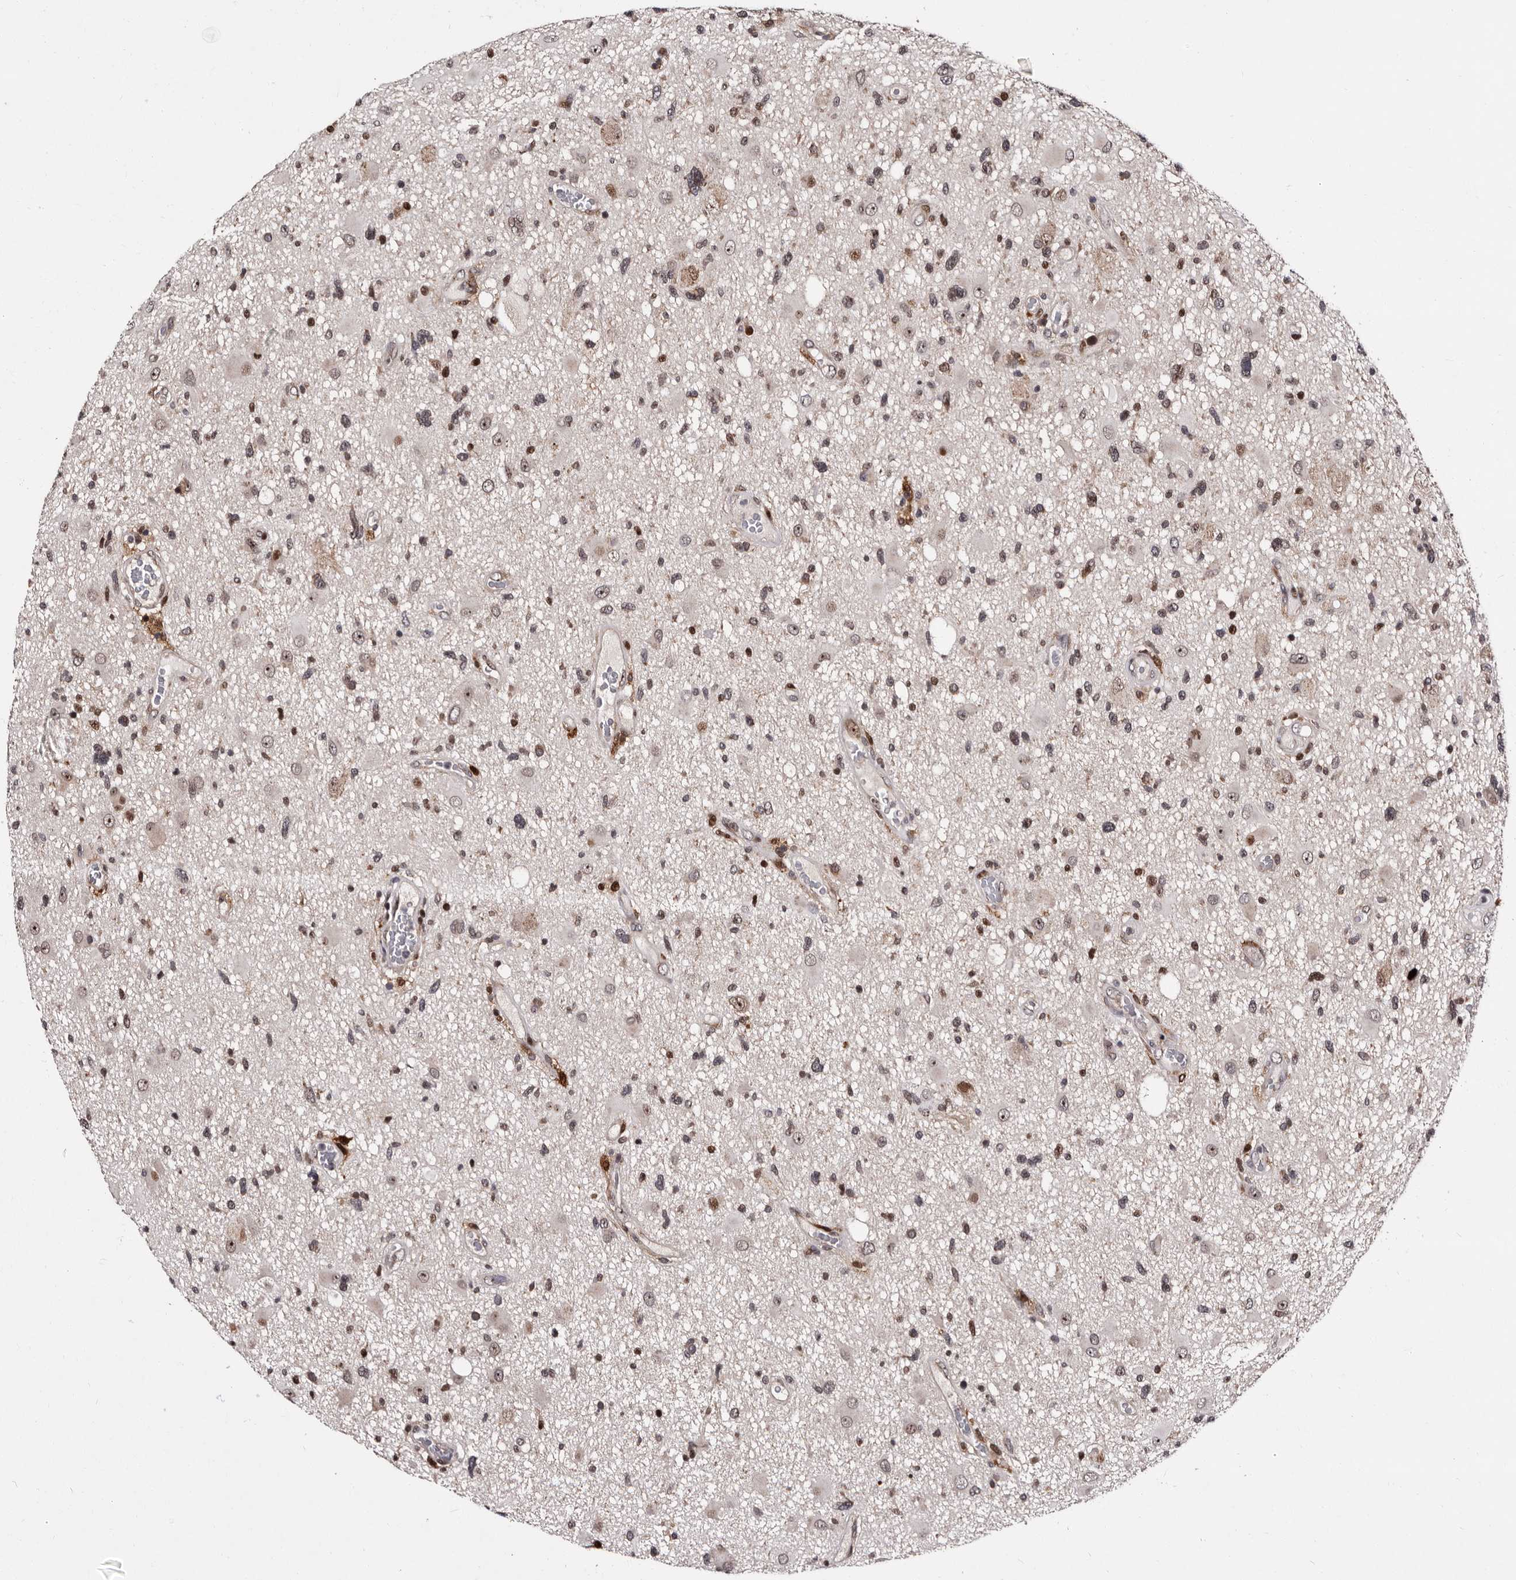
{"staining": {"intensity": "weak", "quantity": "<25%", "location": "cytoplasmic/membranous,nuclear"}, "tissue": "glioma", "cell_type": "Tumor cells", "image_type": "cancer", "snomed": [{"axis": "morphology", "description": "Glioma, malignant, High grade"}, {"axis": "topography", "description": "Brain"}], "caption": "A photomicrograph of human high-grade glioma (malignant) is negative for staining in tumor cells. (Stains: DAB IHC with hematoxylin counter stain, Microscopy: brightfield microscopy at high magnification).", "gene": "TNKS", "patient": {"sex": "male", "age": 33}}